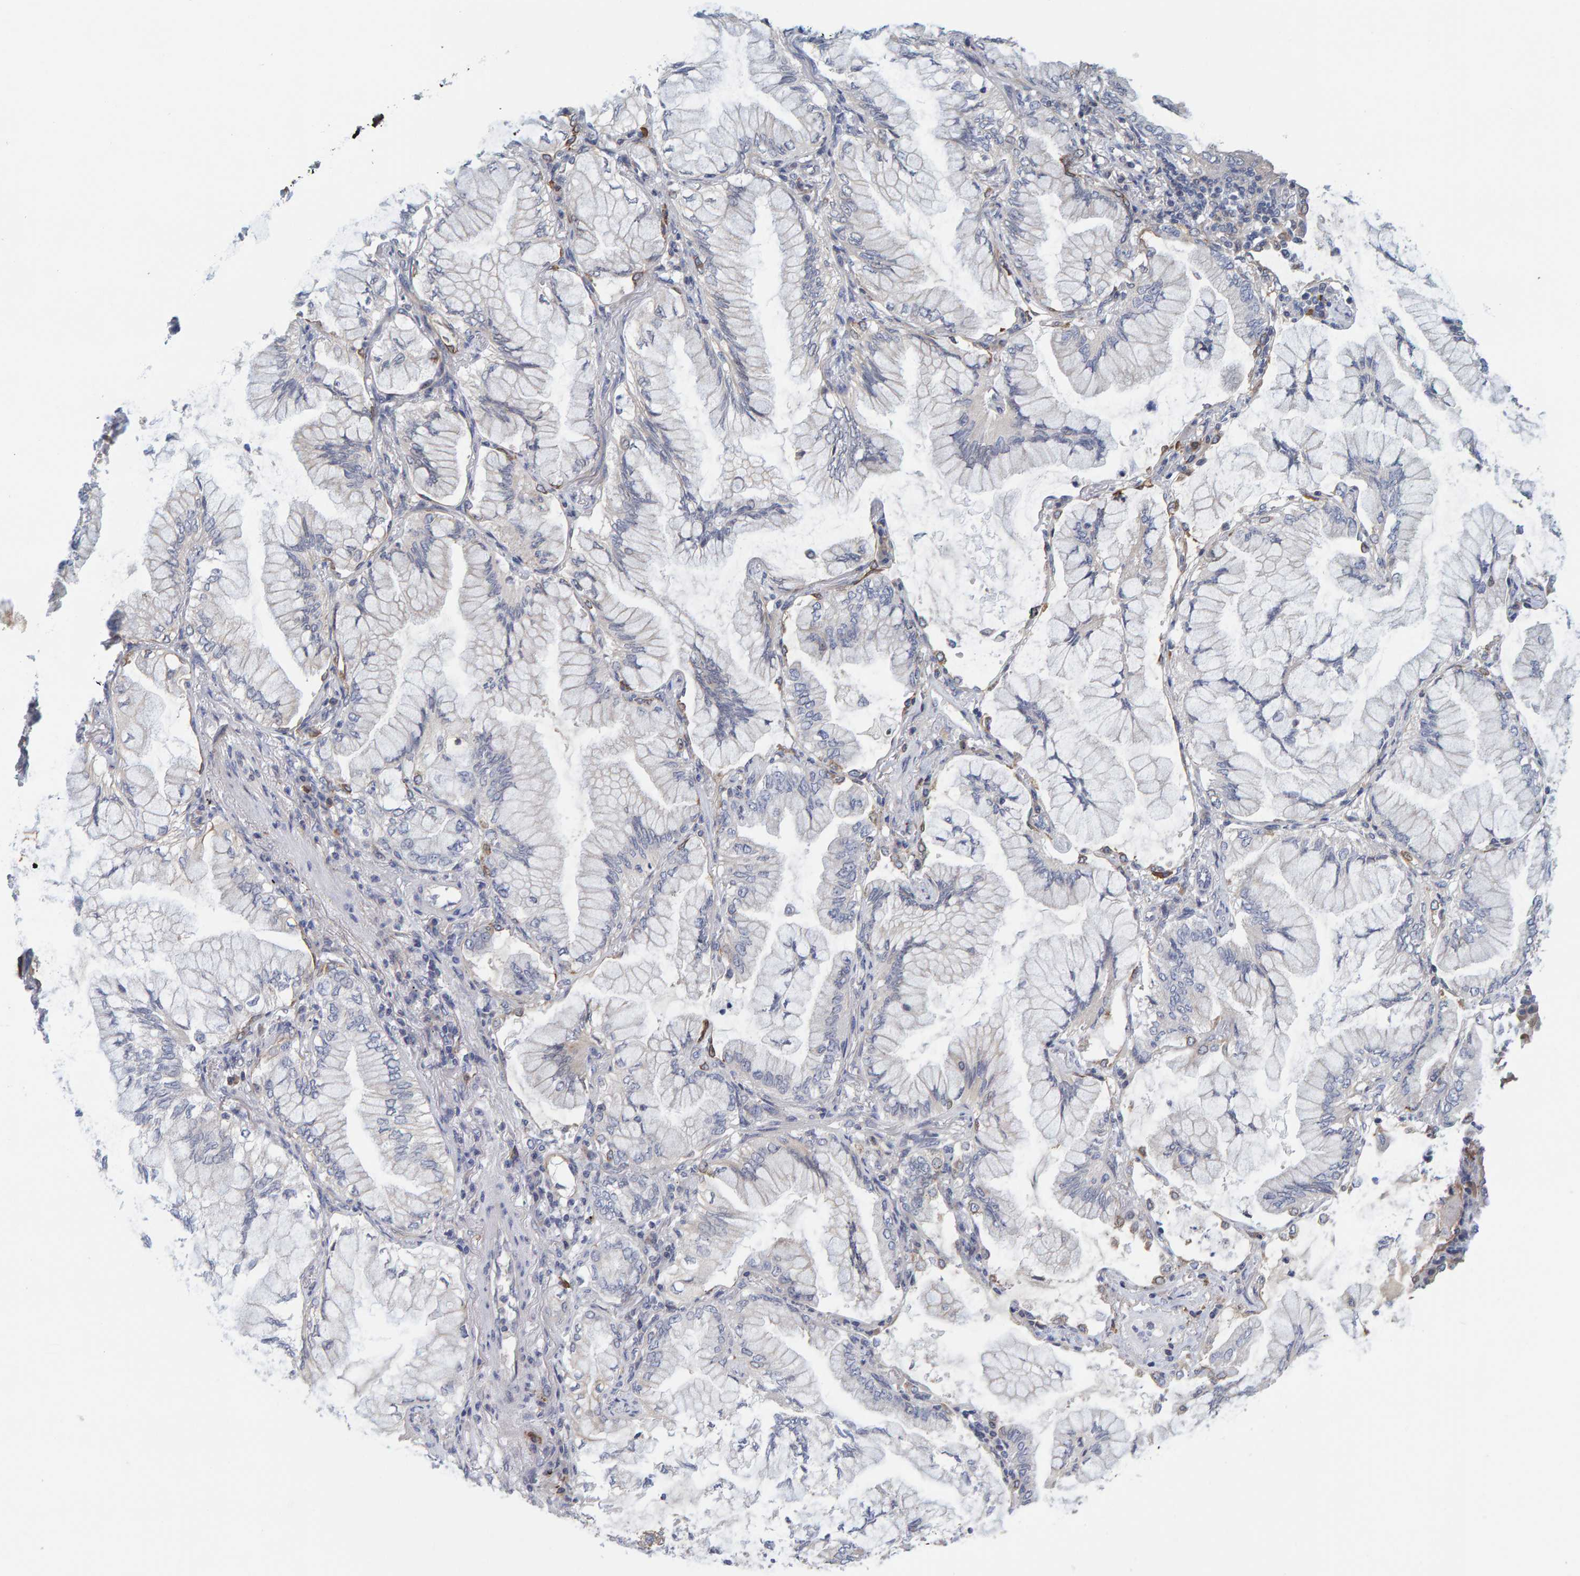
{"staining": {"intensity": "negative", "quantity": "none", "location": "none"}, "tissue": "lung cancer", "cell_type": "Tumor cells", "image_type": "cancer", "snomed": [{"axis": "morphology", "description": "Adenocarcinoma, NOS"}, {"axis": "topography", "description": "Lung"}], "caption": "Tumor cells are negative for protein expression in human lung adenocarcinoma.", "gene": "ZNF77", "patient": {"sex": "female", "age": 70}}